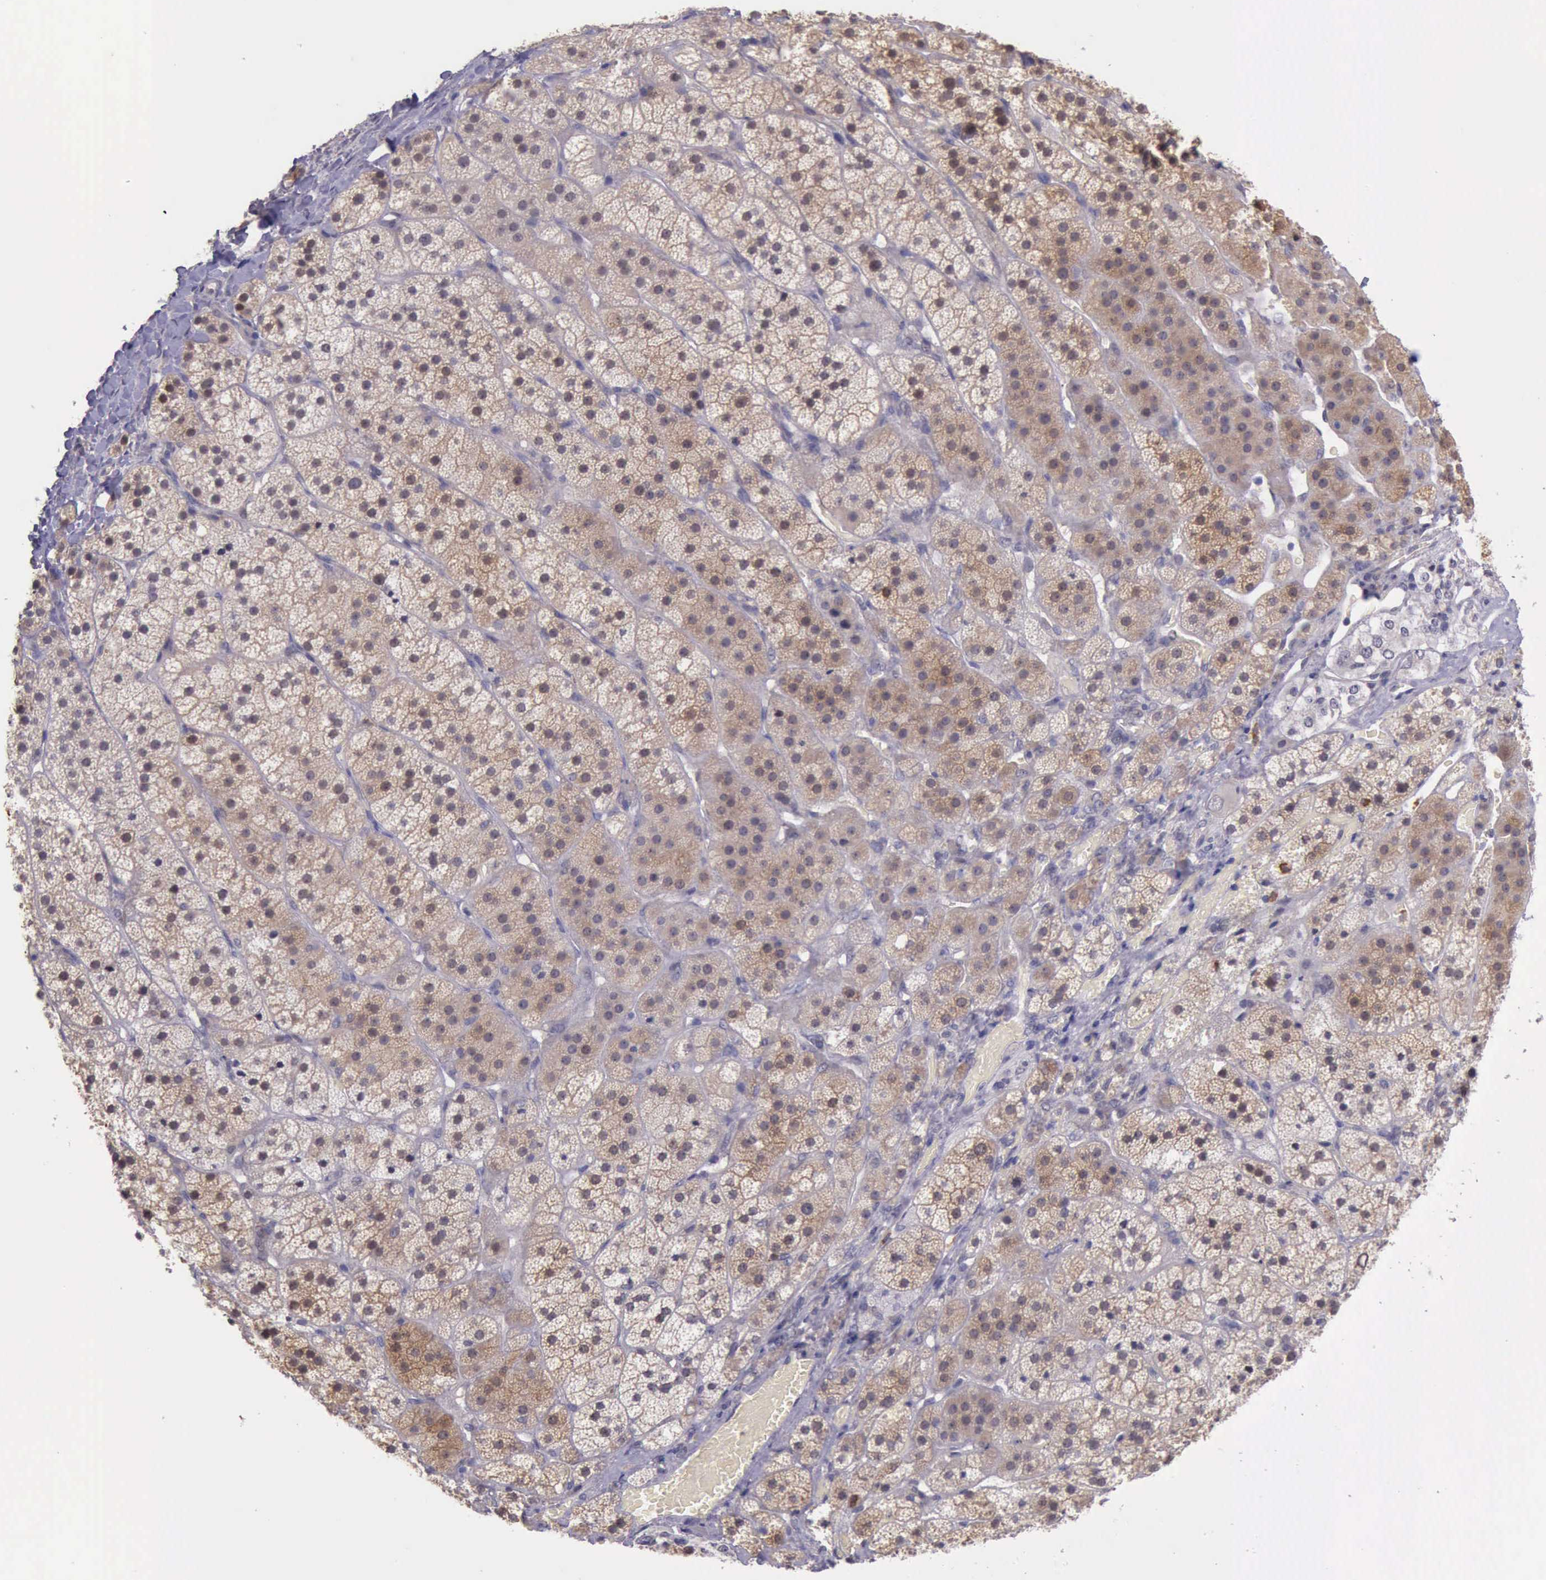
{"staining": {"intensity": "moderate", "quantity": ">75%", "location": "cytoplasmic/membranous"}, "tissue": "adrenal gland", "cell_type": "Glandular cells", "image_type": "normal", "snomed": [{"axis": "morphology", "description": "Normal tissue, NOS"}, {"axis": "topography", "description": "Adrenal gland"}], "caption": "Immunohistochemical staining of normal adrenal gland reveals moderate cytoplasmic/membranous protein expression in about >75% of glandular cells. (brown staining indicates protein expression, while blue staining denotes nuclei).", "gene": "PLEK2", "patient": {"sex": "female", "age": 44}}